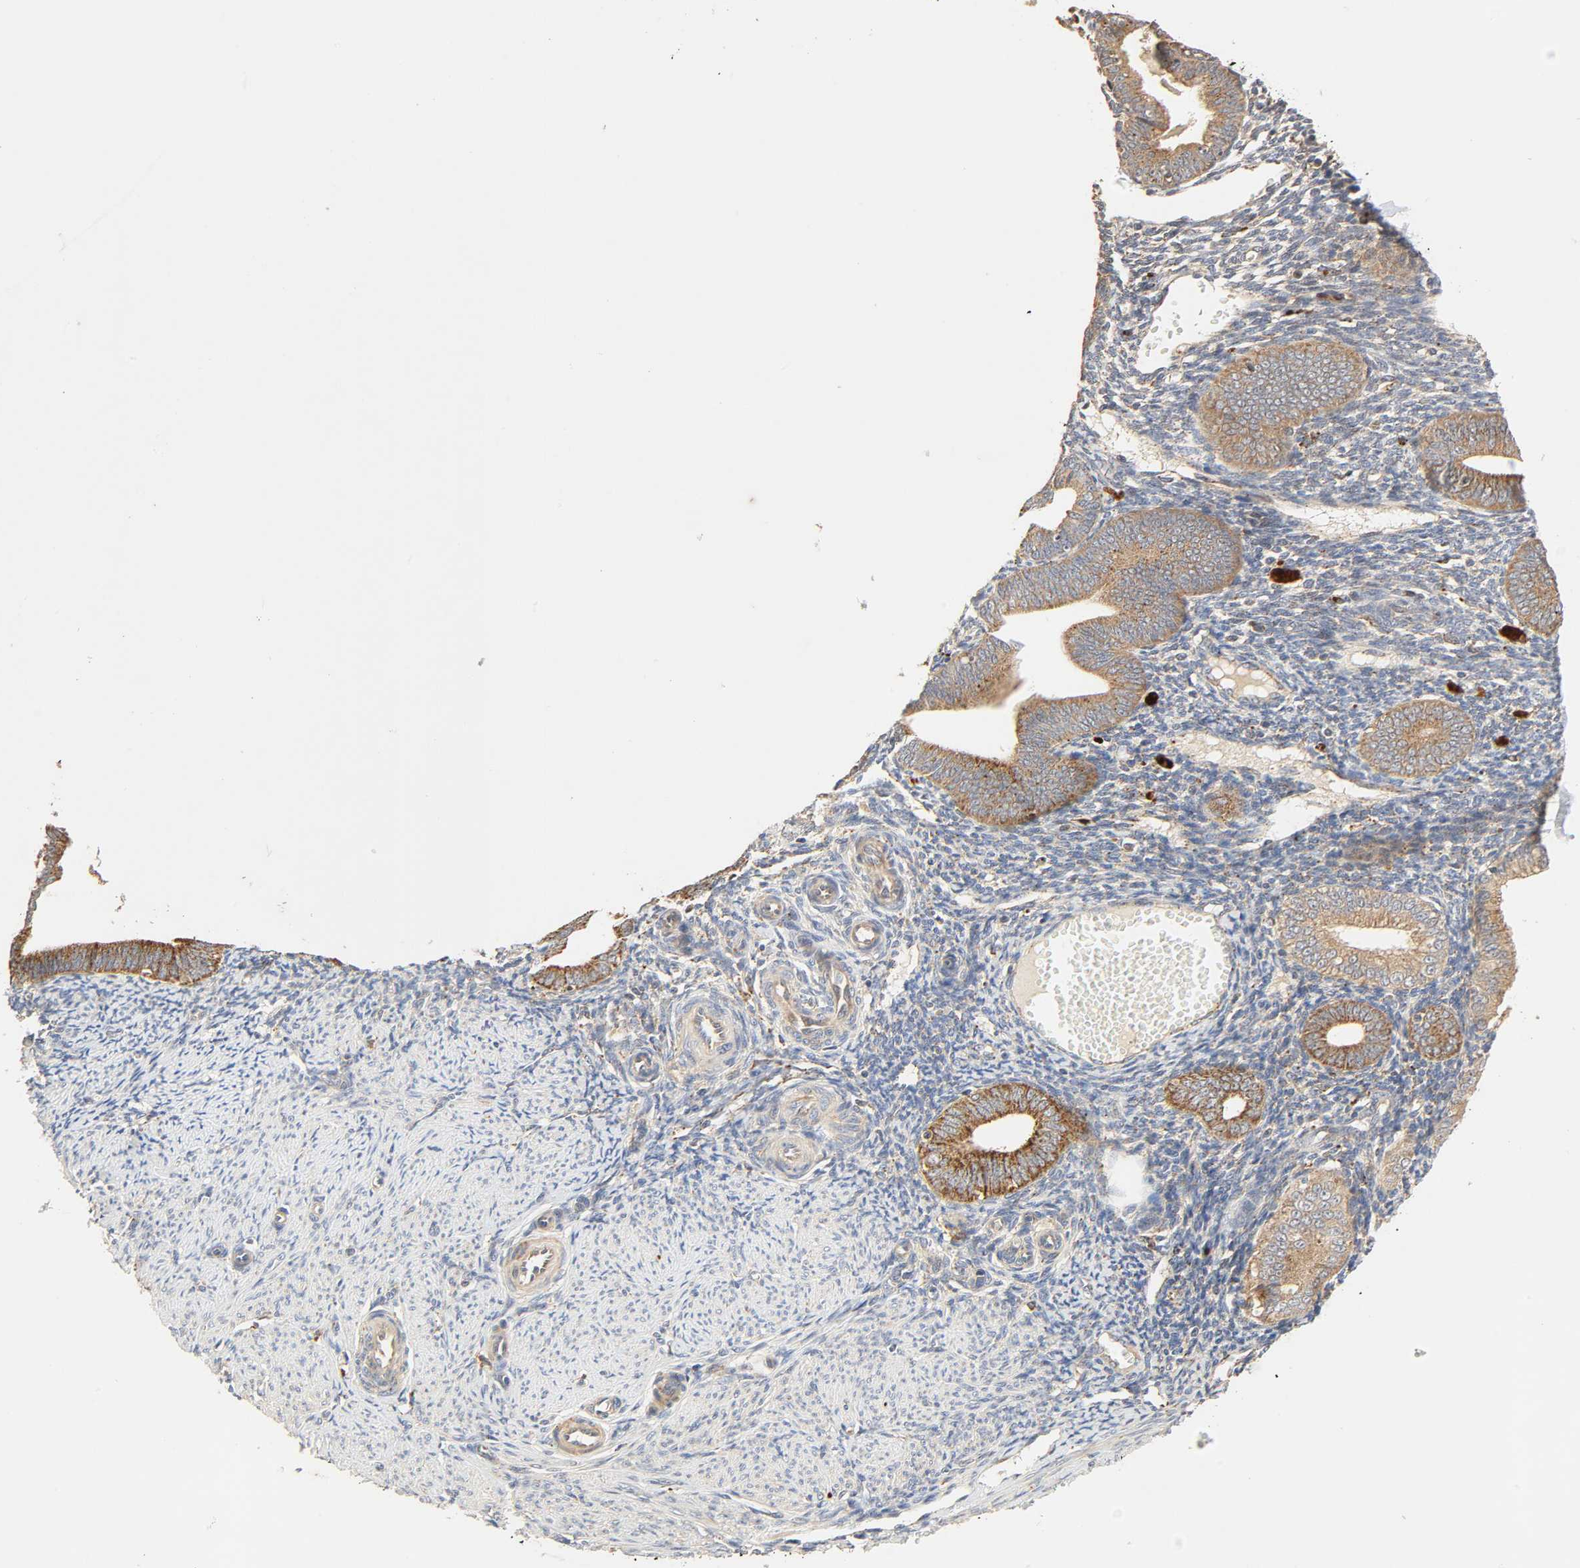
{"staining": {"intensity": "weak", "quantity": "25%-75%", "location": "cytoplasmic/membranous"}, "tissue": "endometrium", "cell_type": "Cells in endometrial stroma", "image_type": "normal", "snomed": [{"axis": "morphology", "description": "Normal tissue, NOS"}, {"axis": "topography", "description": "Endometrium"}], "caption": "A photomicrograph of human endometrium stained for a protein demonstrates weak cytoplasmic/membranous brown staining in cells in endometrial stroma. (brown staining indicates protein expression, while blue staining denotes nuclei).", "gene": "MAPK6", "patient": {"sex": "female", "age": 61}}